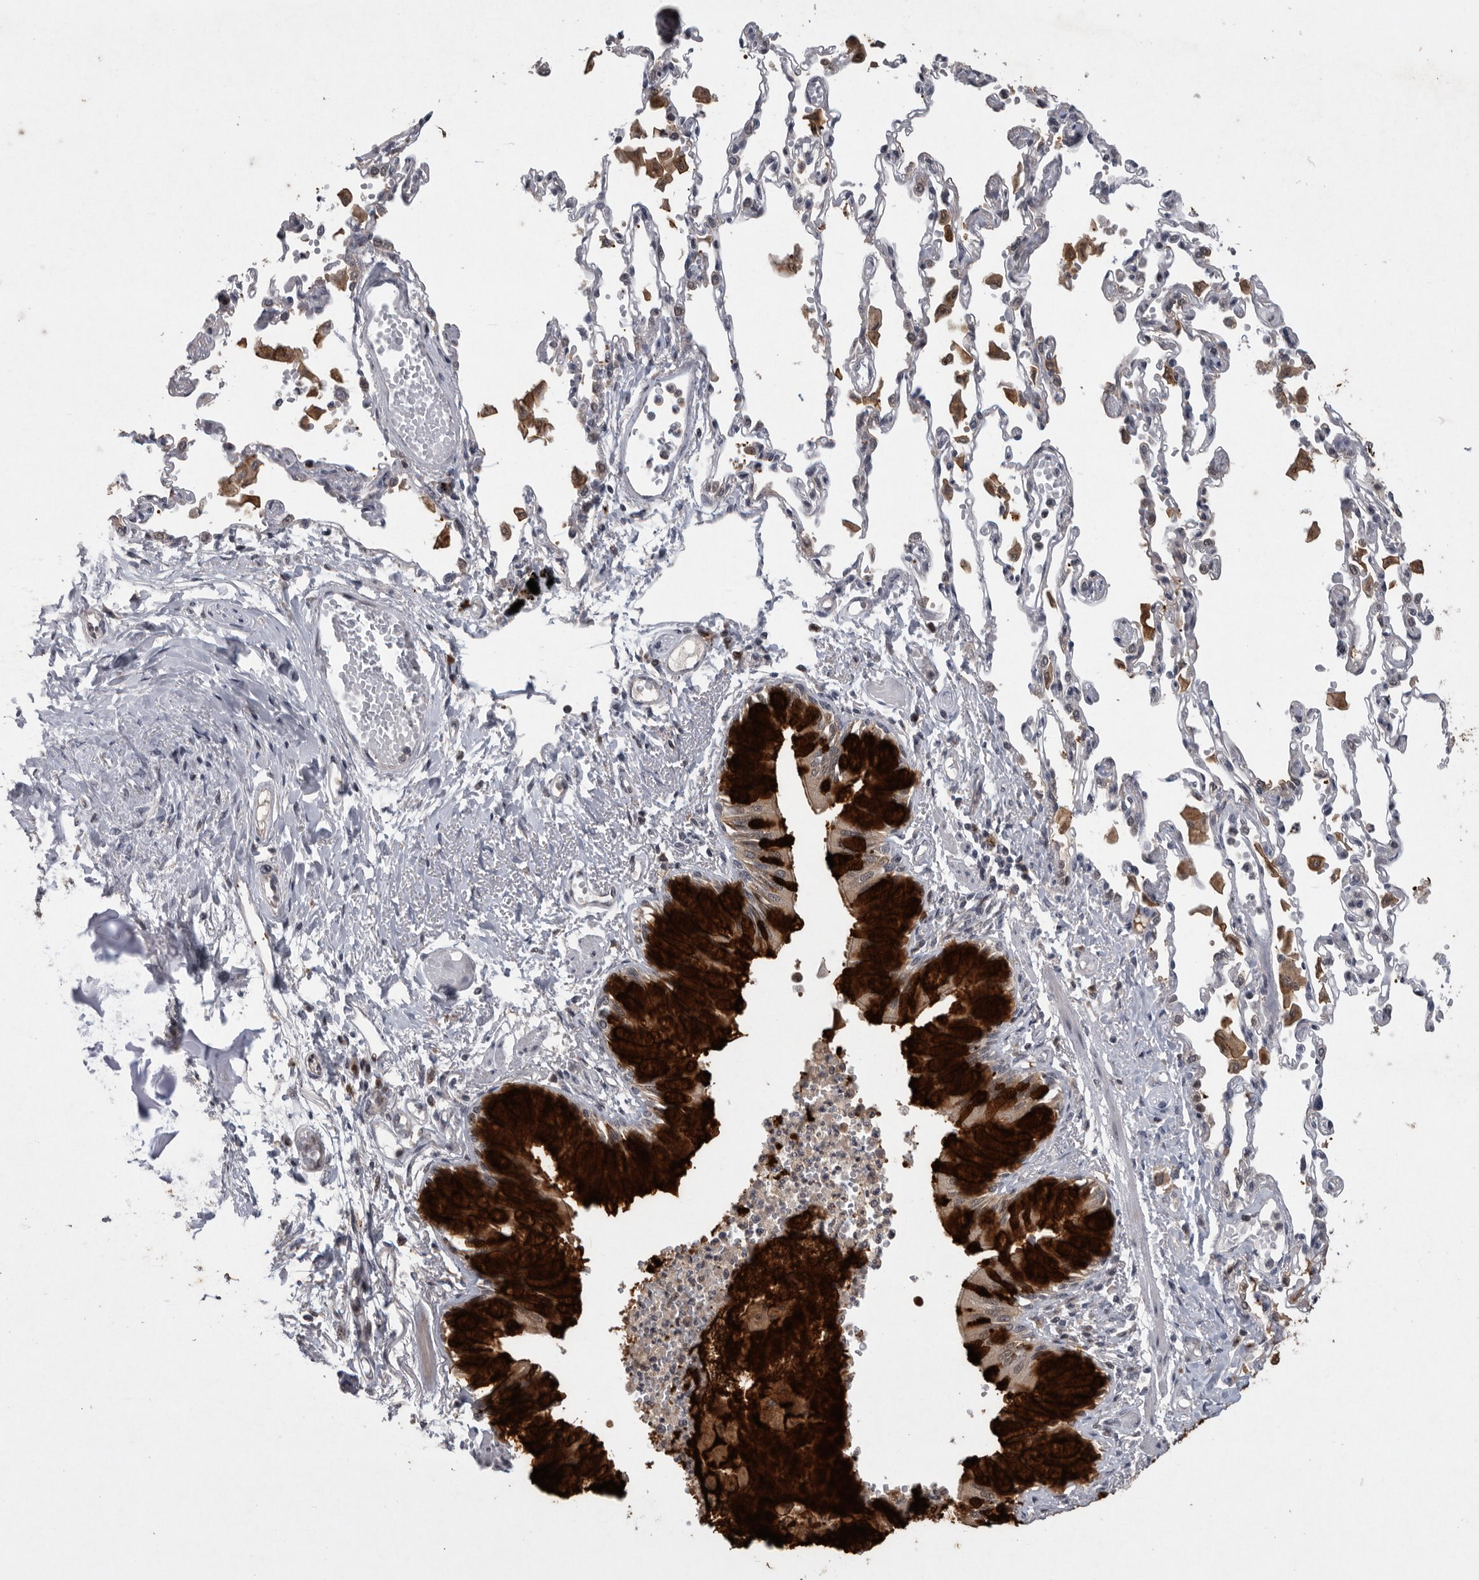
{"staining": {"intensity": "strong", "quantity": ">75%", "location": "cytoplasmic/membranous"}, "tissue": "bronchus", "cell_type": "Respiratory epithelial cells", "image_type": "normal", "snomed": [{"axis": "morphology", "description": "Normal tissue, NOS"}, {"axis": "topography", "description": "Cartilage tissue"}, {"axis": "topography", "description": "Bronchus"}, {"axis": "topography", "description": "Lung"}], "caption": "Brown immunohistochemical staining in normal bronchus exhibits strong cytoplasmic/membranous expression in approximately >75% of respiratory epithelial cells. The staining is performed using DAB brown chromogen to label protein expression. The nuclei are counter-stained blue using hematoxylin.", "gene": "MAN2A1", "patient": {"sex": "female", "age": 49}}